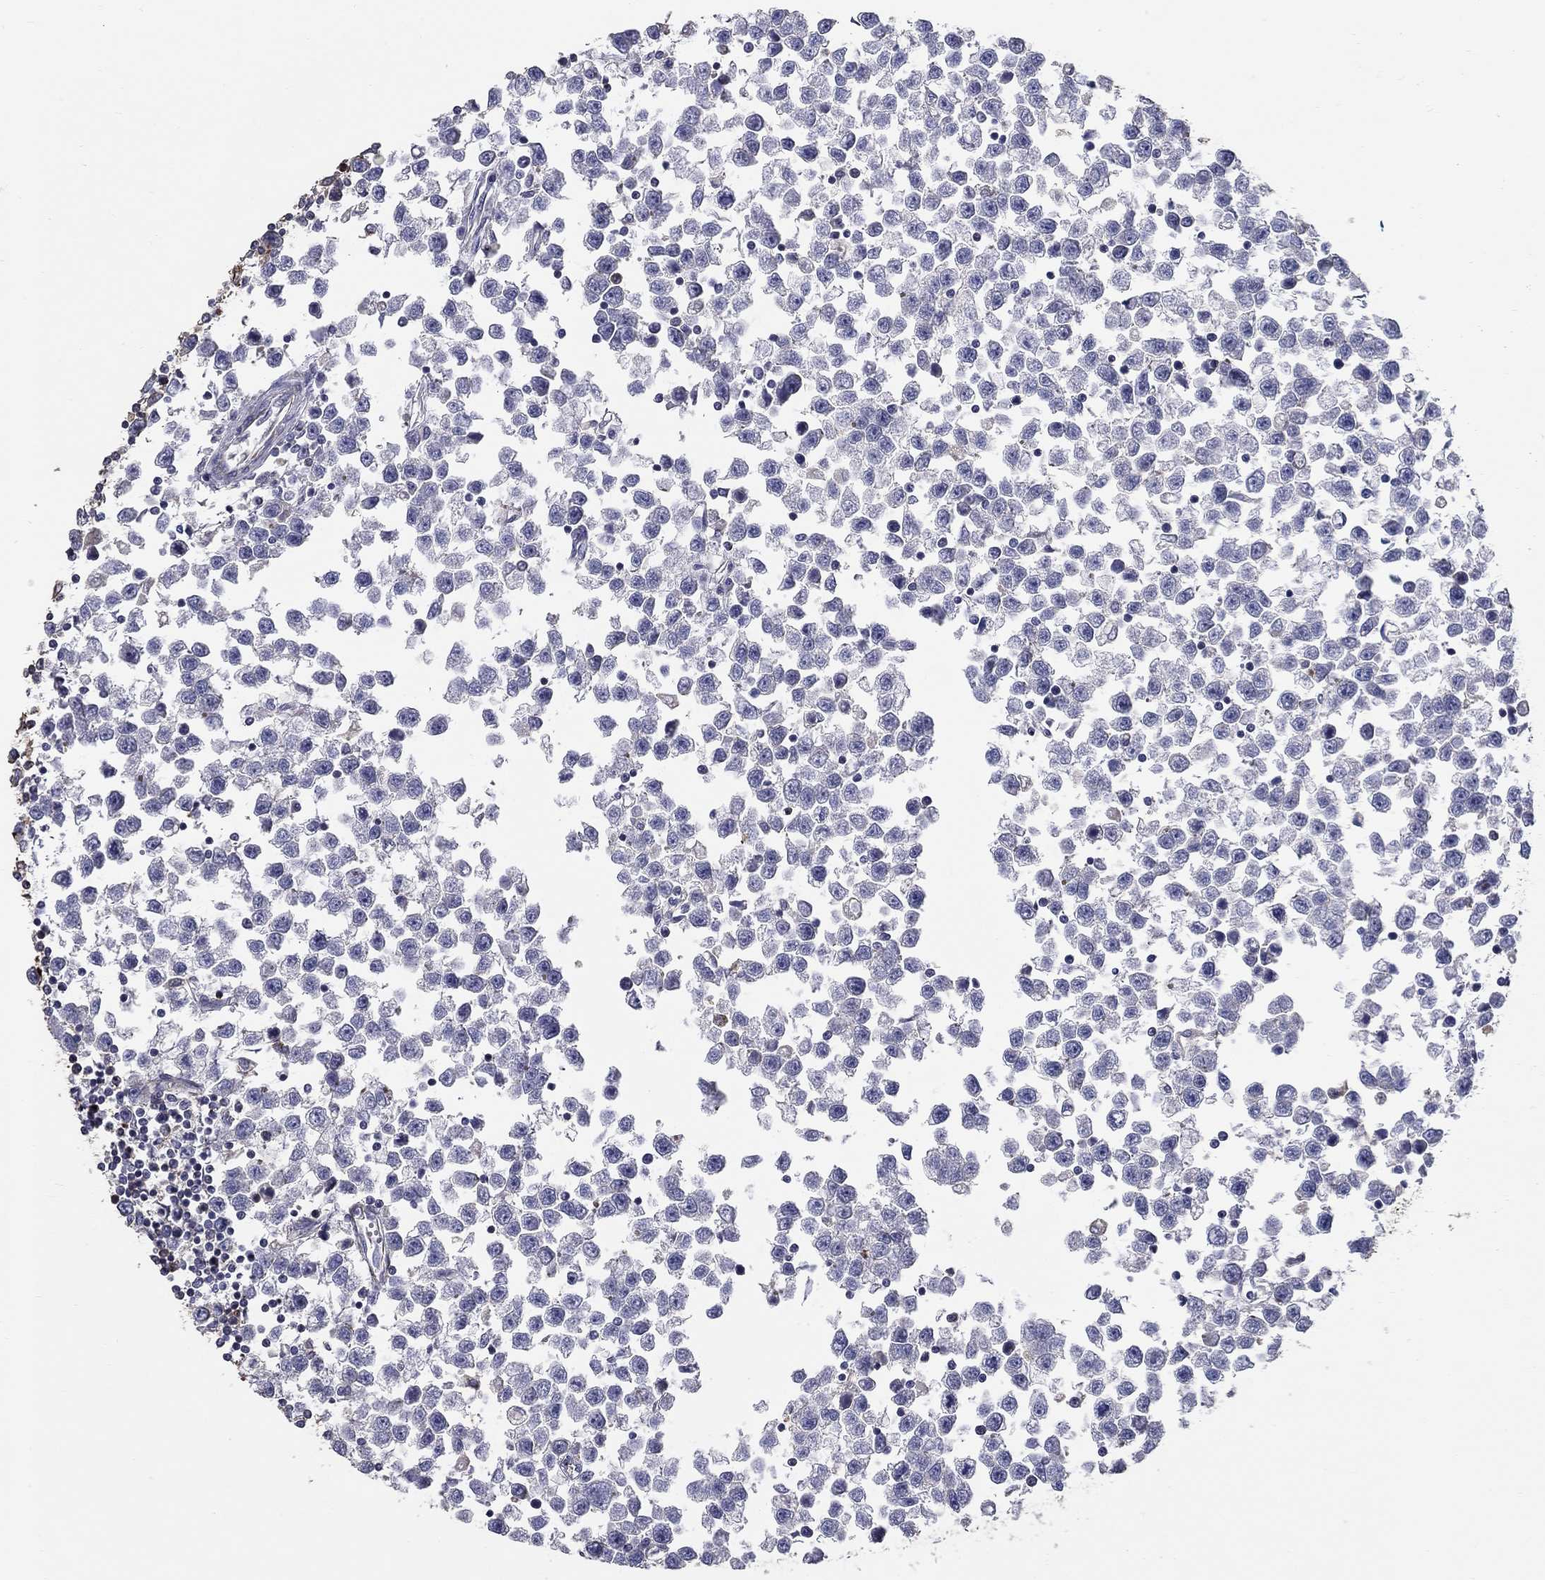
{"staining": {"intensity": "negative", "quantity": "none", "location": "none"}, "tissue": "testis cancer", "cell_type": "Tumor cells", "image_type": "cancer", "snomed": [{"axis": "morphology", "description": "Seminoma, NOS"}, {"axis": "topography", "description": "Testis"}], "caption": "Tumor cells are negative for brown protein staining in seminoma (testis).", "gene": "NPHP1", "patient": {"sex": "male", "age": 34}}